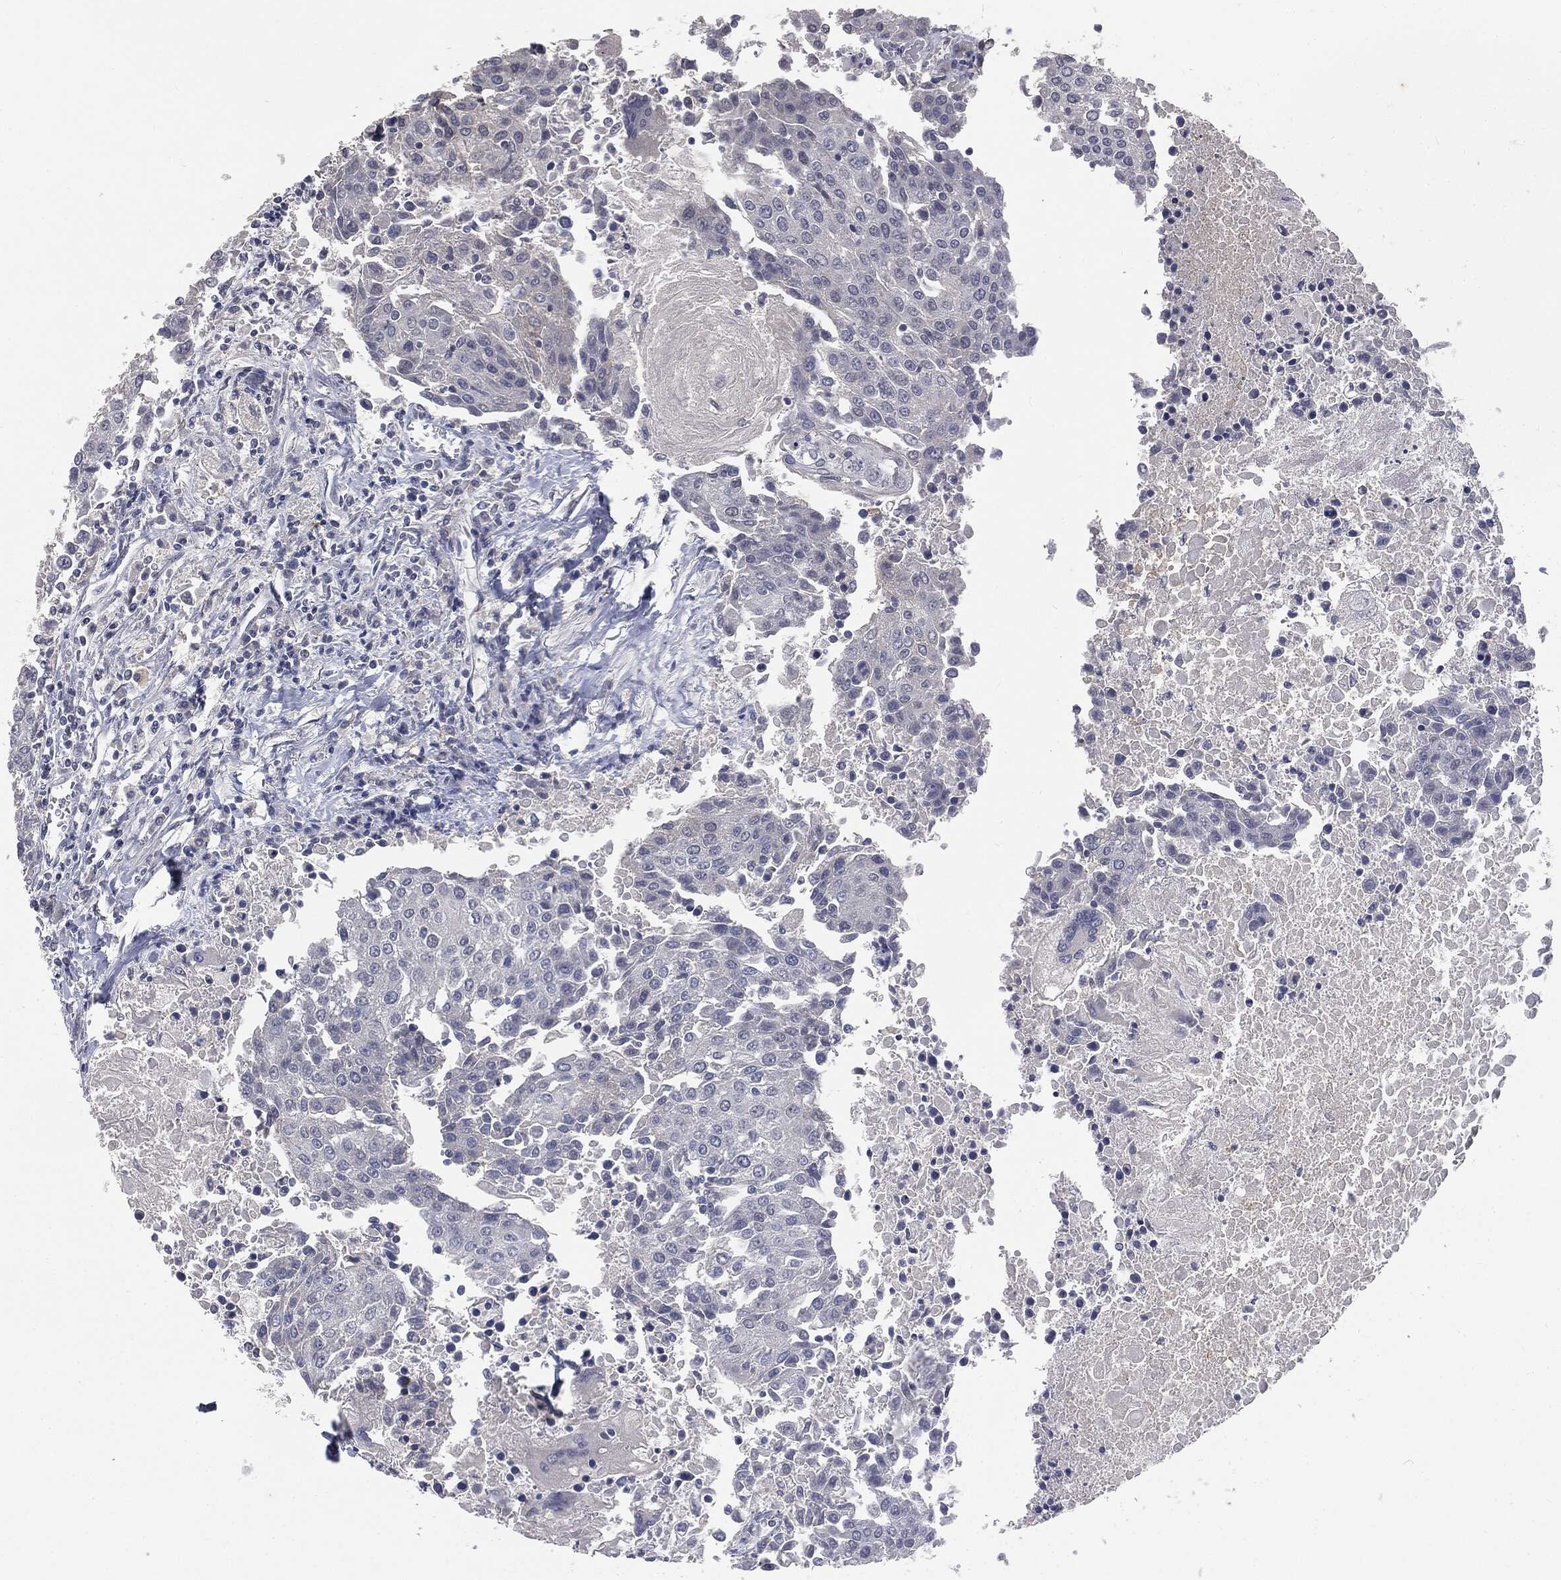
{"staining": {"intensity": "negative", "quantity": "none", "location": "none"}, "tissue": "urothelial cancer", "cell_type": "Tumor cells", "image_type": "cancer", "snomed": [{"axis": "morphology", "description": "Urothelial carcinoma, High grade"}, {"axis": "topography", "description": "Urinary bladder"}], "caption": "Immunohistochemical staining of human urothelial cancer shows no significant staining in tumor cells.", "gene": "SLC2A2", "patient": {"sex": "female", "age": 85}}